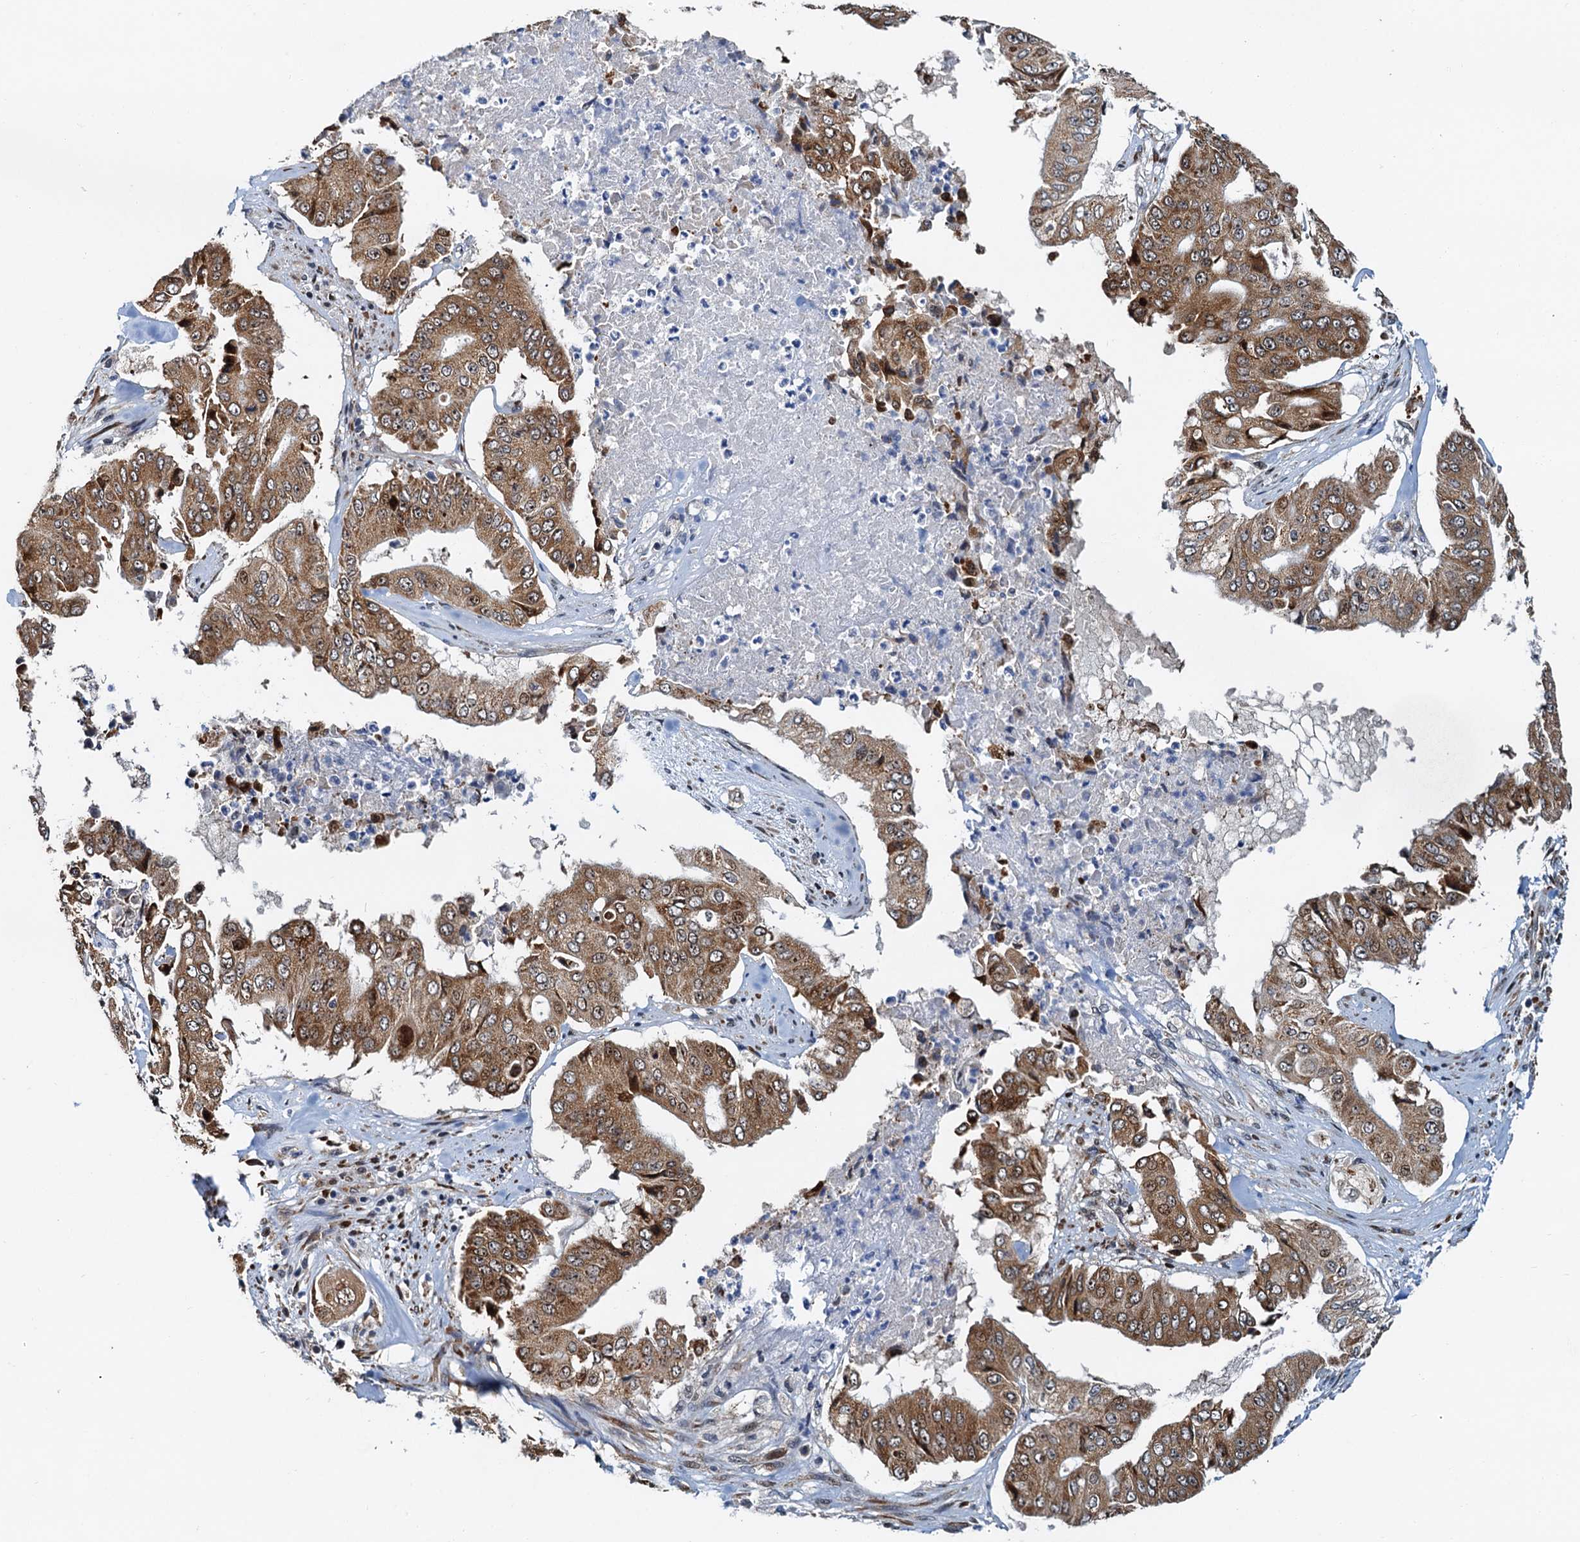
{"staining": {"intensity": "moderate", "quantity": ">75%", "location": "cytoplasmic/membranous,nuclear"}, "tissue": "pancreatic cancer", "cell_type": "Tumor cells", "image_type": "cancer", "snomed": [{"axis": "morphology", "description": "Adenocarcinoma, NOS"}, {"axis": "topography", "description": "Pancreas"}], "caption": "Immunohistochemistry (IHC) histopathology image of neoplastic tissue: human pancreatic cancer (adenocarcinoma) stained using IHC demonstrates medium levels of moderate protein expression localized specifically in the cytoplasmic/membranous and nuclear of tumor cells, appearing as a cytoplasmic/membranous and nuclear brown color.", "gene": "DNAJC21", "patient": {"sex": "female", "age": 77}}